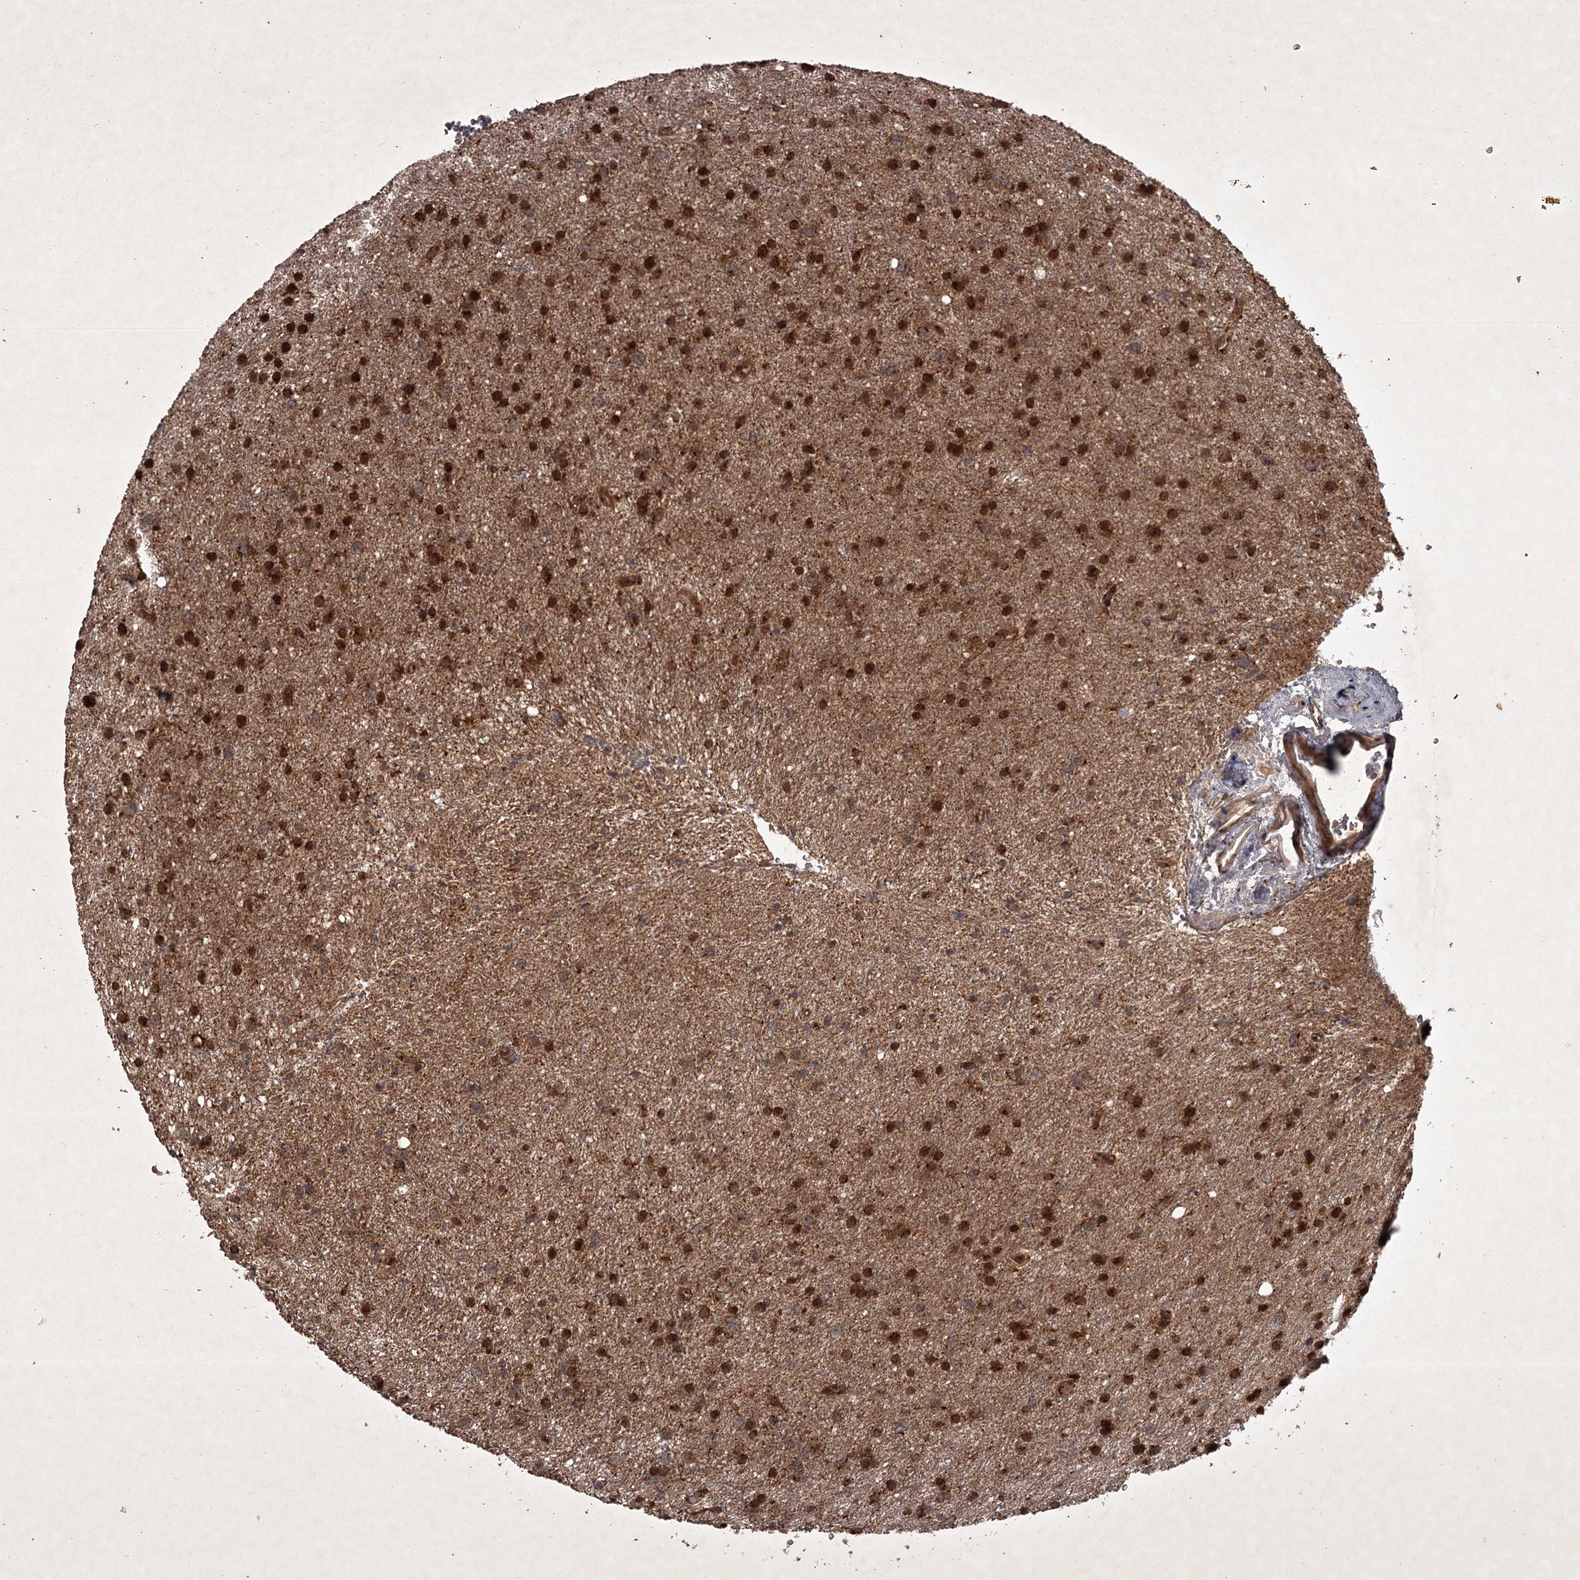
{"staining": {"intensity": "strong", "quantity": "25%-75%", "location": "cytoplasmic/membranous,nuclear"}, "tissue": "glioma", "cell_type": "Tumor cells", "image_type": "cancer", "snomed": [{"axis": "morphology", "description": "Glioma, malignant, Low grade"}, {"axis": "topography", "description": "Cerebral cortex"}], "caption": "DAB (3,3'-diaminobenzidine) immunohistochemical staining of human glioma reveals strong cytoplasmic/membranous and nuclear protein expression in approximately 25%-75% of tumor cells. (DAB (3,3'-diaminobenzidine) IHC, brown staining for protein, blue staining for nuclei).", "gene": "TBC1D23", "patient": {"sex": "female", "age": 39}}